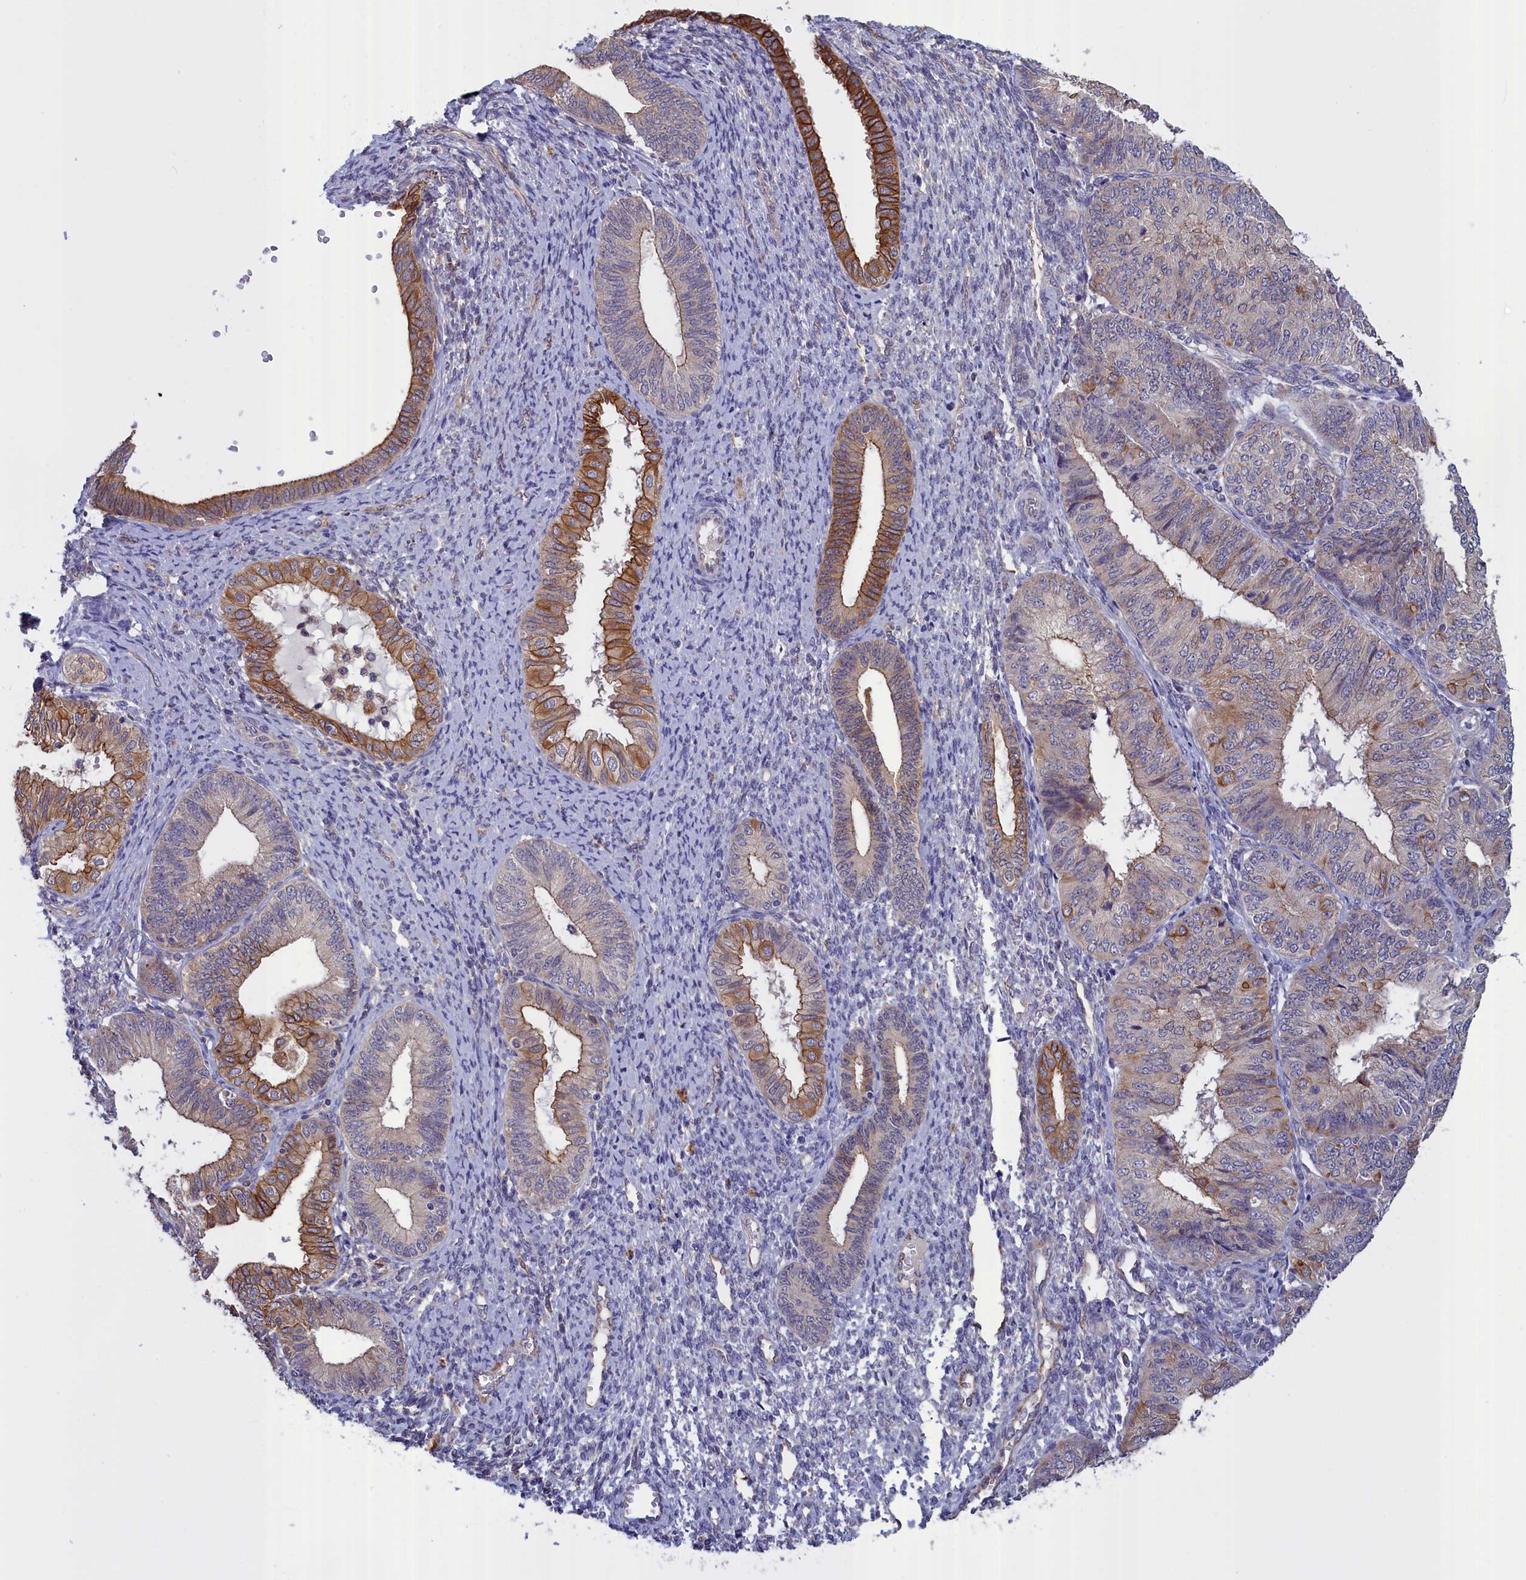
{"staining": {"intensity": "moderate", "quantity": "25%-75%", "location": "cytoplasmic/membranous"}, "tissue": "endometrial cancer", "cell_type": "Tumor cells", "image_type": "cancer", "snomed": [{"axis": "morphology", "description": "Adenocarcinoma, NOS"}, {"axis": "topography", "description": "Endometrium"}], "caption": "An immunohistochemistry (IHC) image of neoplastic tissue is shown. Protein staining in brown highlights moderate cytoplasmic/membranous positivity in endometrial cancer within tumor cells.", "gene": "COL19A1", "patient": {"sex": "female", "age": 58}}